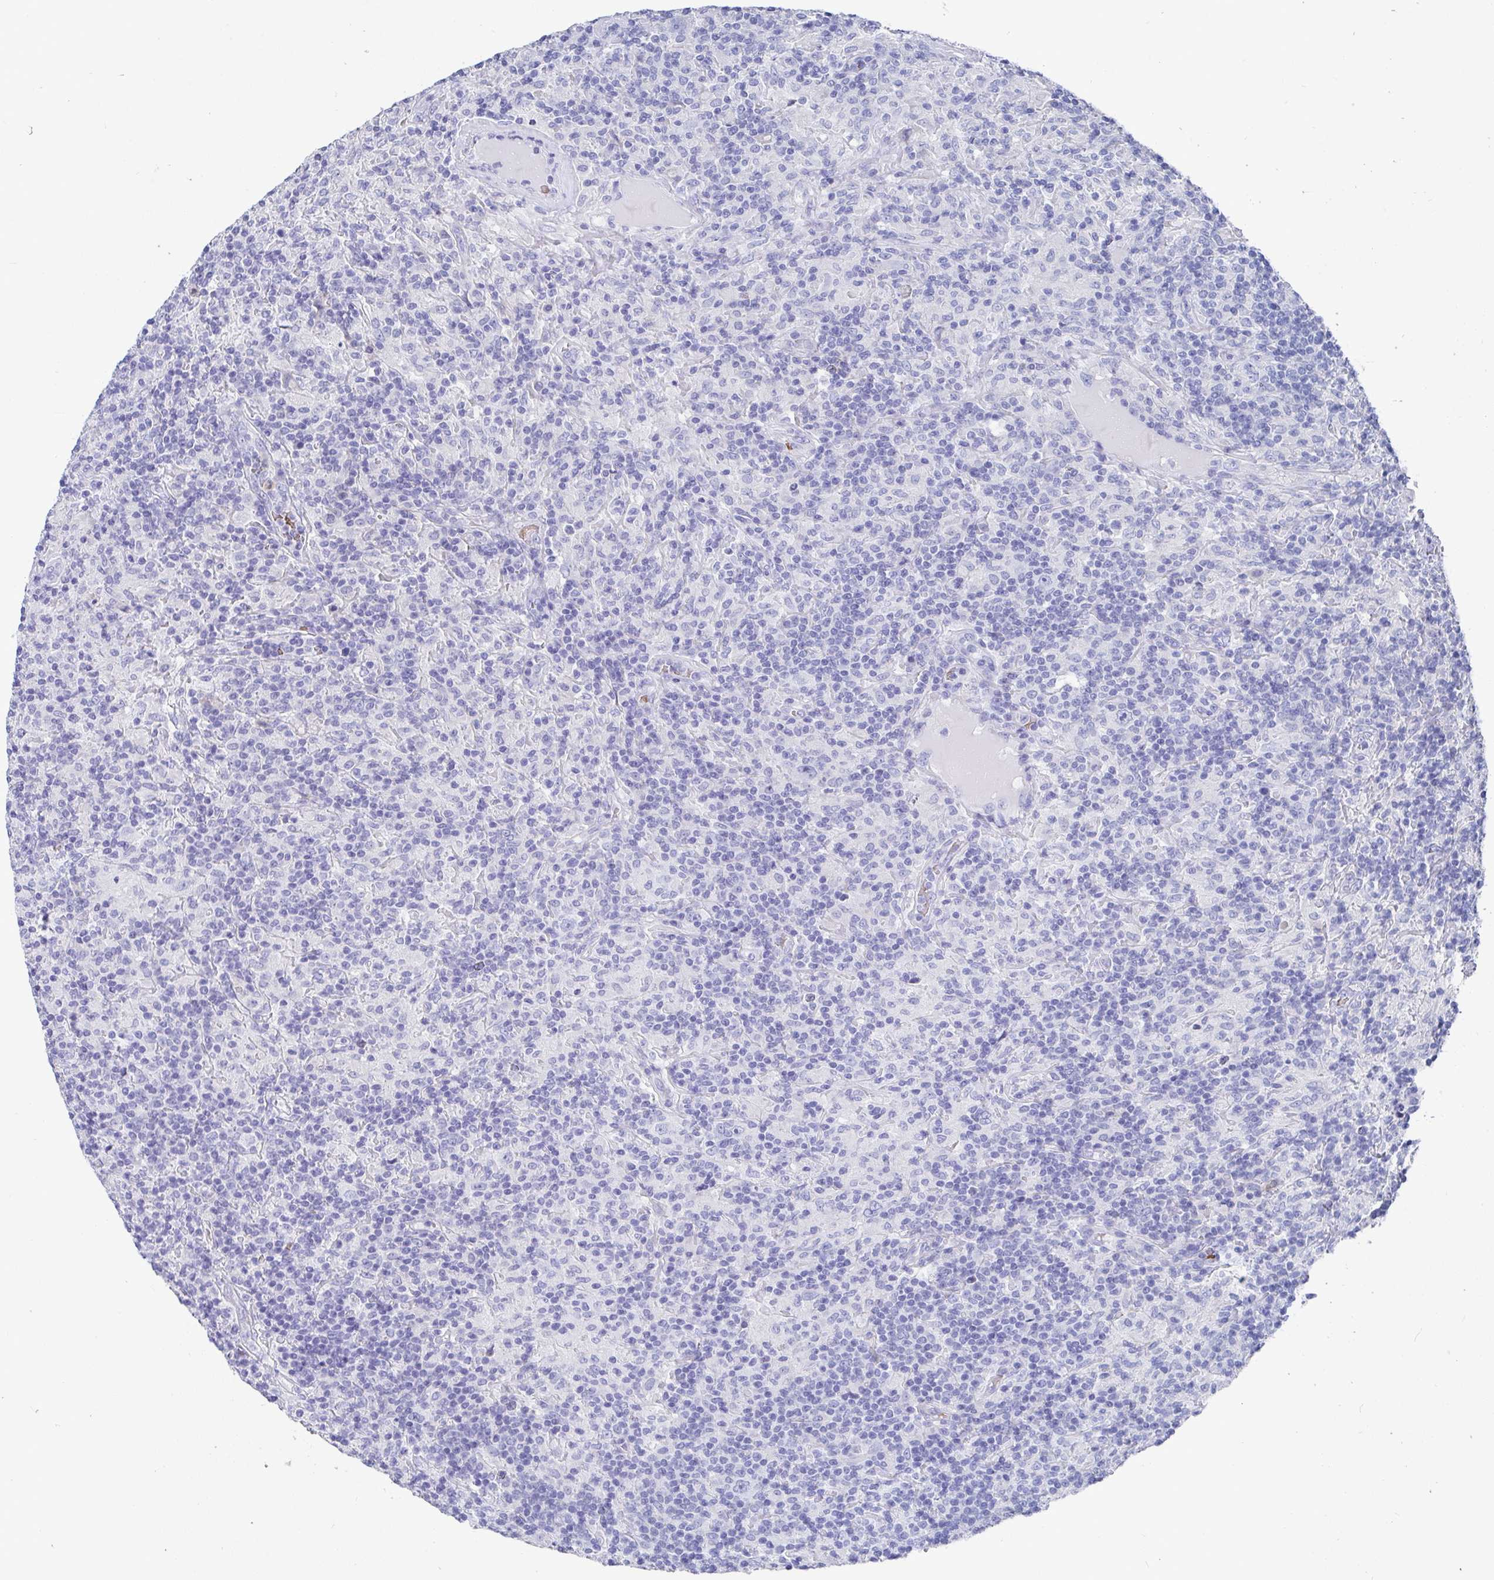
{"staining": {"intensity": "negative", "quantity": "none", "location": "none"}, "tissue": "lymphoma", "cell_type": "Tumor cells", "image_type": "cancer", "snomed": [{"axis": "morphology", "description": "Hodgkin's disease, NOS"}, {"axis": "topography", "description": "Lymph node"}], "caption": "This is a photomicrograph of immunohistochemistry (IHC) staining of Hodgkin's disease, which shows no staining in tumor cells.", "gene": "CLDN8", "patient": {"sex": "male", "age": 70}}